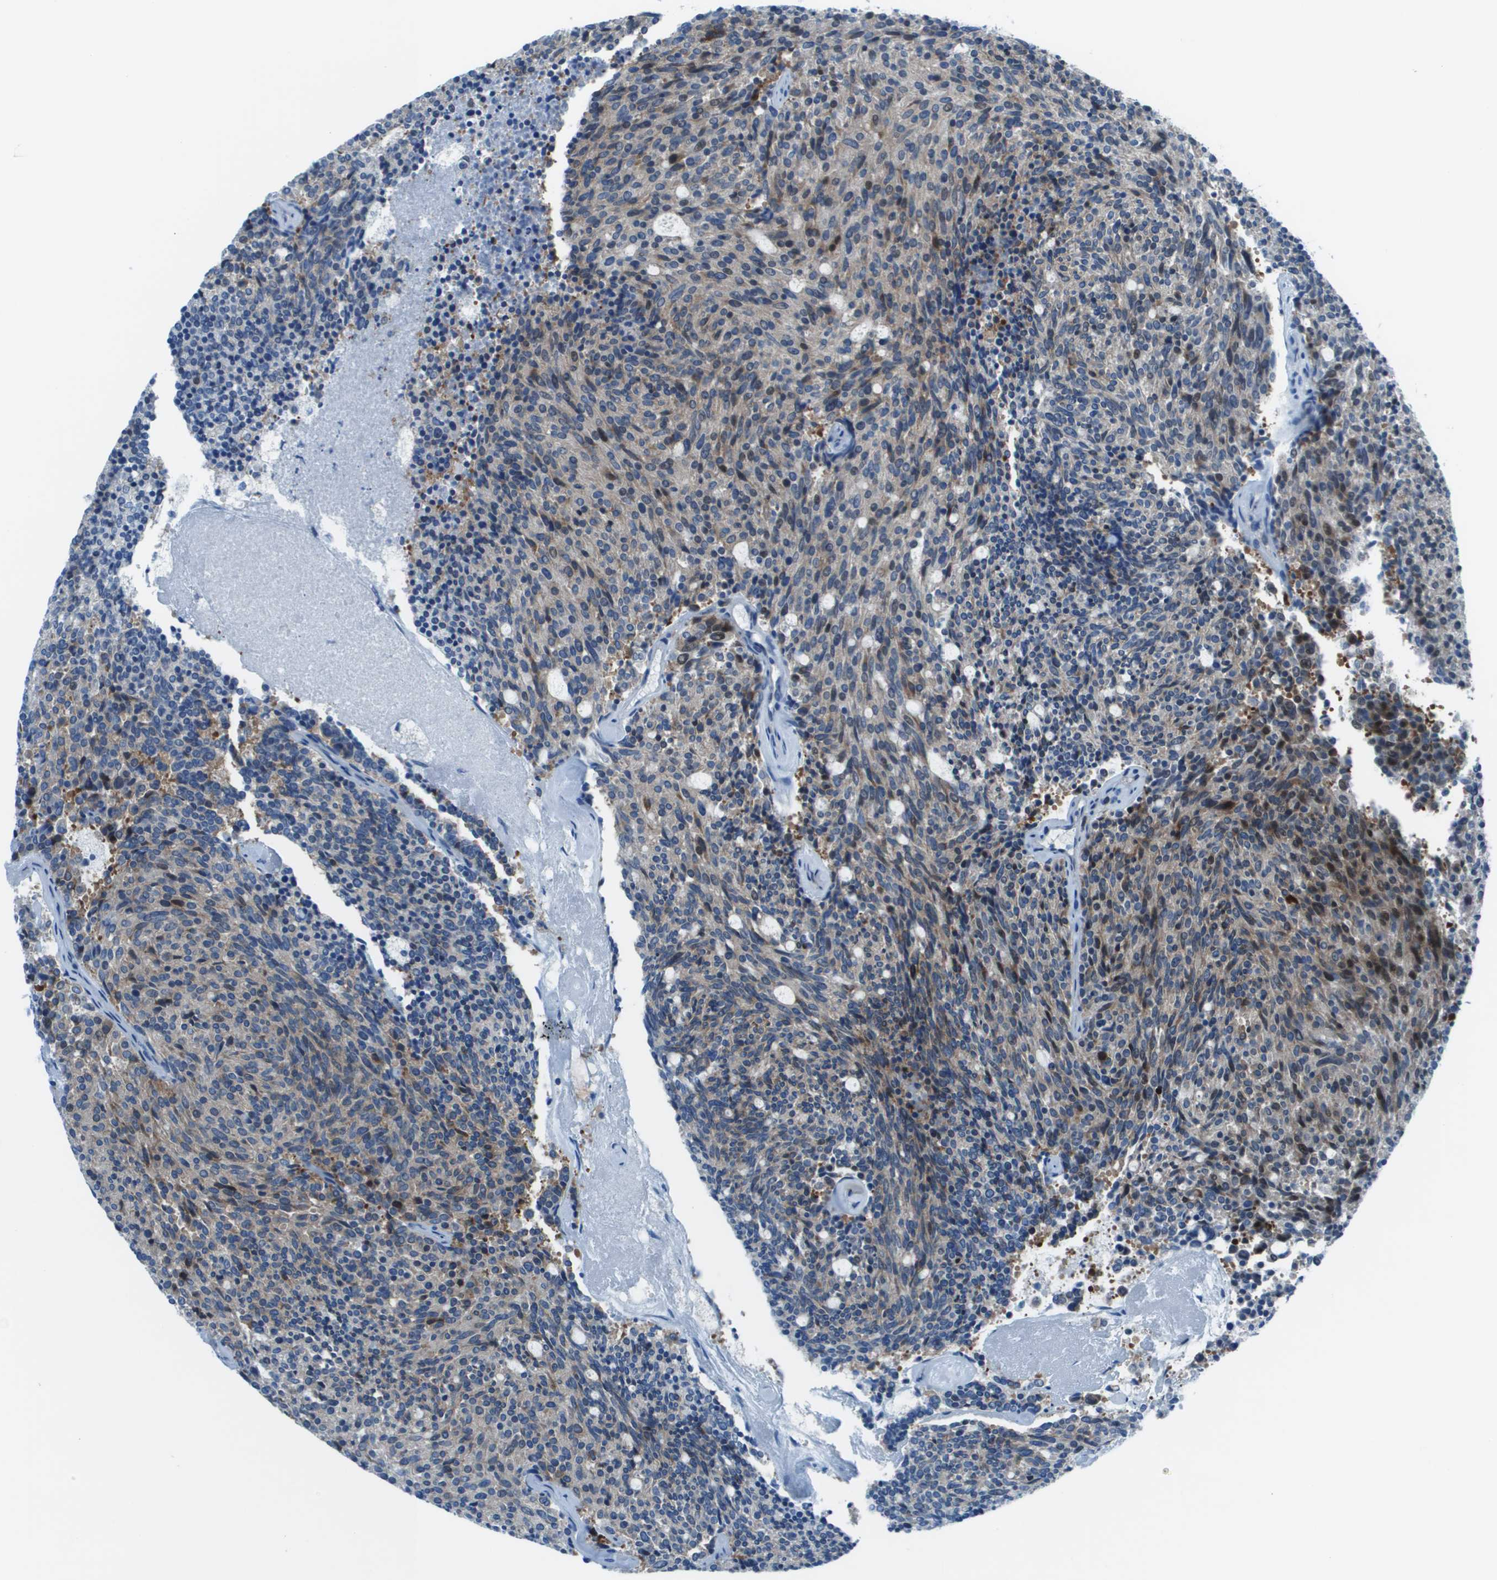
{"staining": {"intensity": "weak", "quantity": "<25%", "location": "cytoplasmic/membranous"}, "tissue": "carcinoid", "cell_type": "Tumor cells", "image_type": "cancer", "snomed": [{"axis": "morphology", "description": "Carcinoid, malignant, NOS"}, {"axis": "topography", "description": "Pancreas"}], "caption": "This is a image of immunohistochemistry staining of malignant carcinoid, which shows no staining in tumor cells.", "gene": "STIP1", "patient": {"sex": "female", "age": 54}}